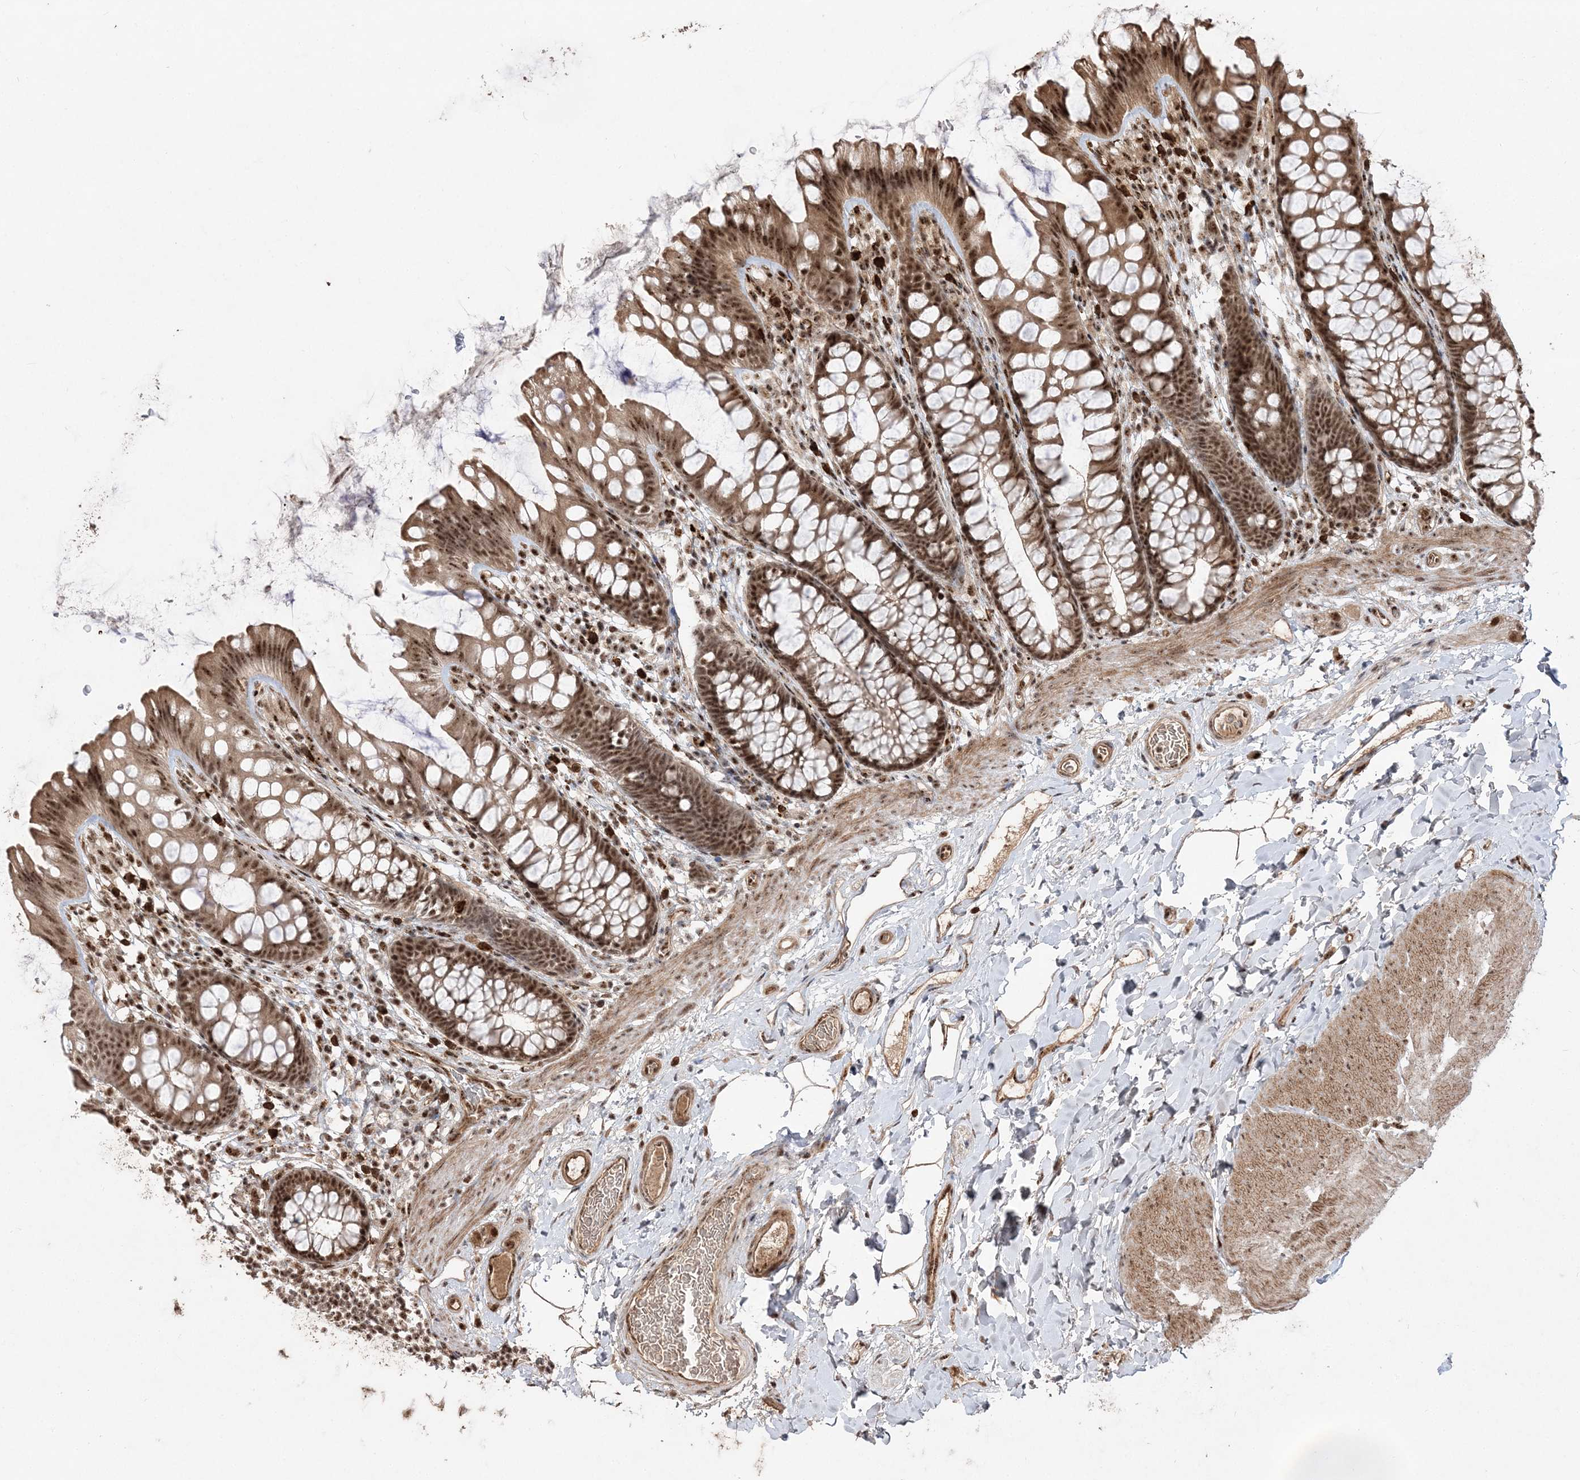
{"staining": {"intensity": "strong", "quantity": ">75%", "location": "cytoplasmic/membranous,nuclear"}, "tissue": "colon", "cell_type": "Endothelial cells", "image_type": "normal", "snomed": [{"axis": "morphology", "description": "Normal tissue, NOS"}, {"axis": "topography", "description": "Colon"}], "caption": "Immunohistochemical staining of benign human colon displays high levels of strong cytoplasmic/membranous,nuclear expression in approximately >75% of endothelial cells.", "gene": "RBM17", "patient": {"sex": "female", "age": 62}}